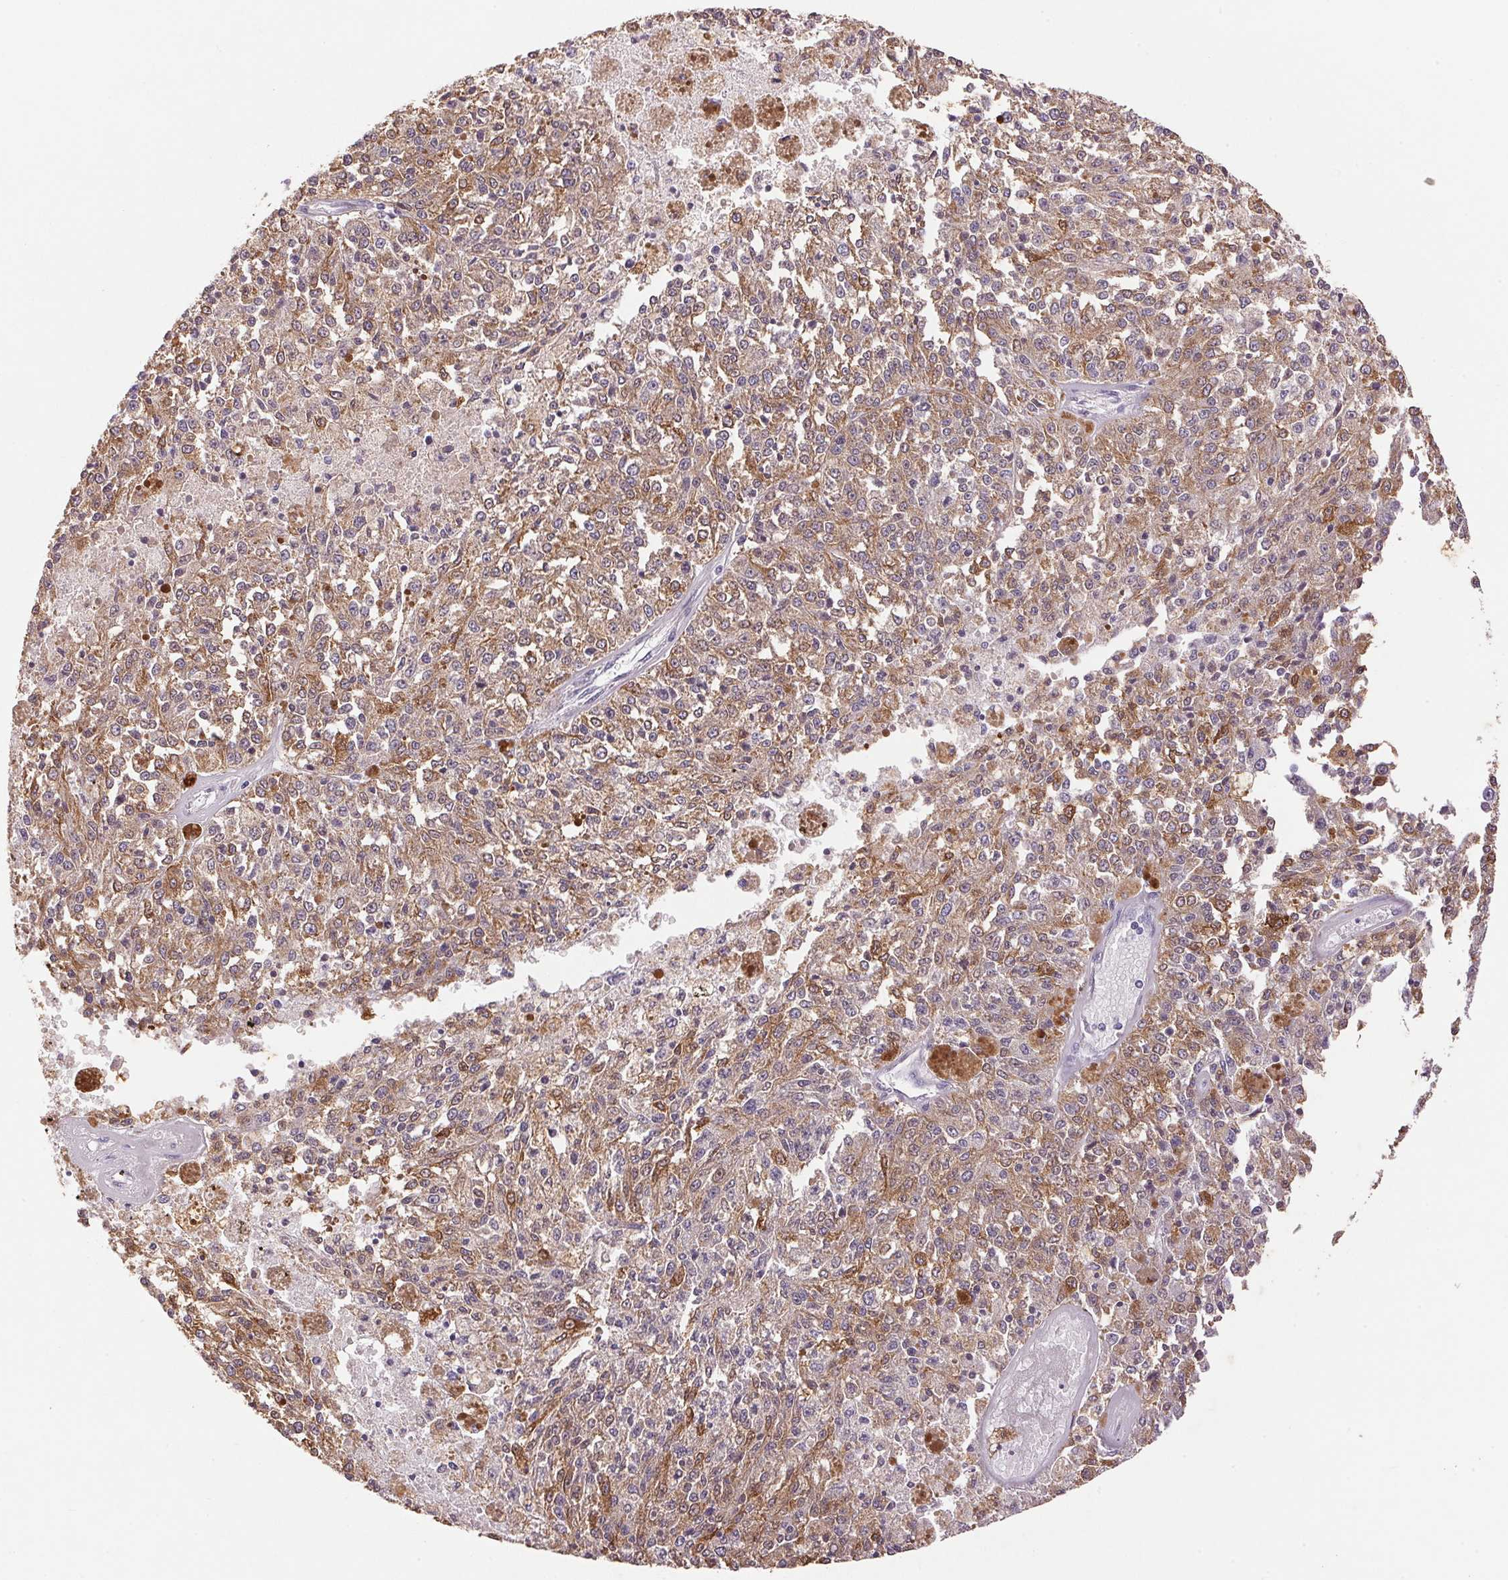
{"staining": {"intensity": "moderate", "quantity": ">75%", "location": "cytoplasmic/membranous"}, "tissue": "melanoma", "cell_type": "Tumor cells", "image_type": "cancer", "snomed": [{"axis": "morphology", "description": "Malignant melanoma, Metastatic site"}, {"axis": "topography", "description": "Lymph node"}], "caption": "Protein expression analysis of human melanoma reveals moderate cytoplasmic/membranous staining in approximately >75% of tumor cells.", "gene": "GYG2", "patient": {"sex": "female", "age": 64}}